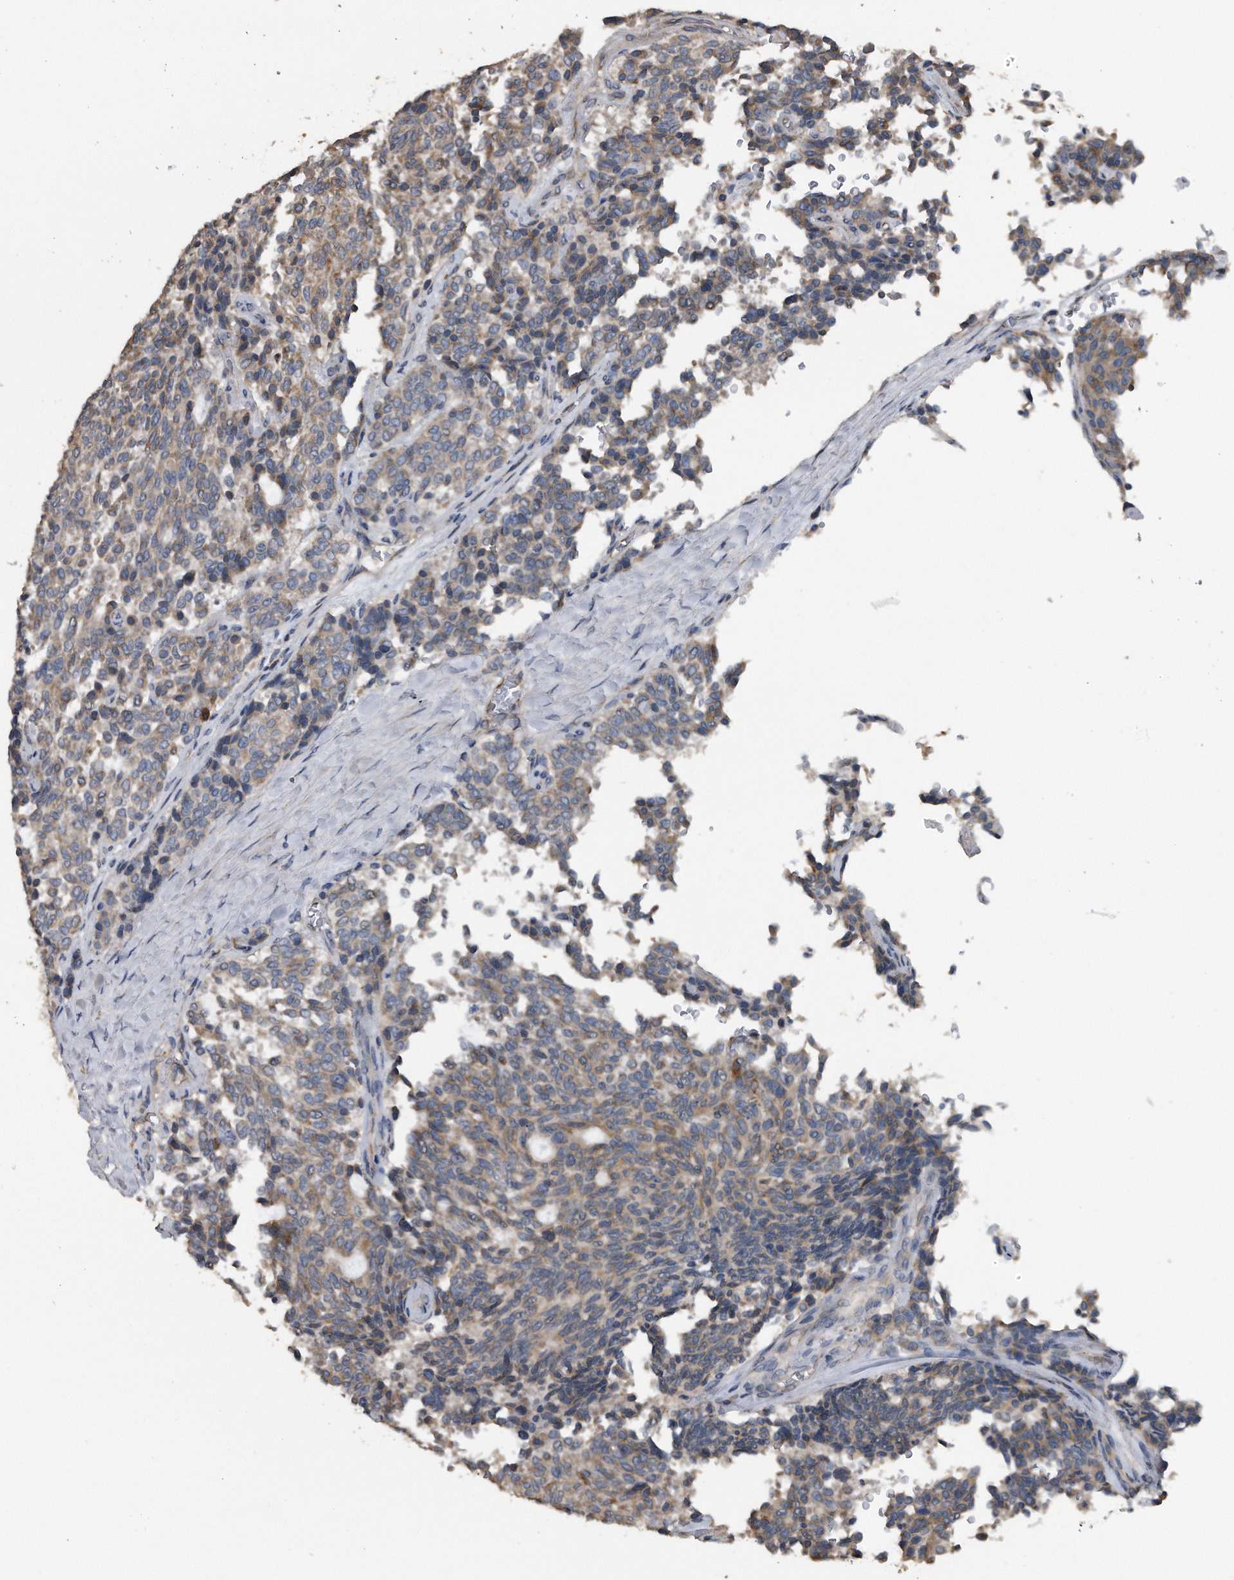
{"staining": {"intensity": "weak", "quantity": ">75%", "location": "cytoplasmic/membranous"}, "tissue": "carcinoid", "cell_type": "Tumor cells", "image_type": "cancer", "snomed": [{"axis": "morphology", "description": "Carcinoid, malignant, NOS"}, {"axis": "topography", "description": "Pancreas"}], "caption": "An image of malignant carcinoid stained for a protein reveals weak cytoplasmic/membranous brown staining in tumor cells. (DAB = brown stain, brightfield microscopy at high magnification).", "gene": "PCLO", "patient": {"sex": "female", "age": 54}}